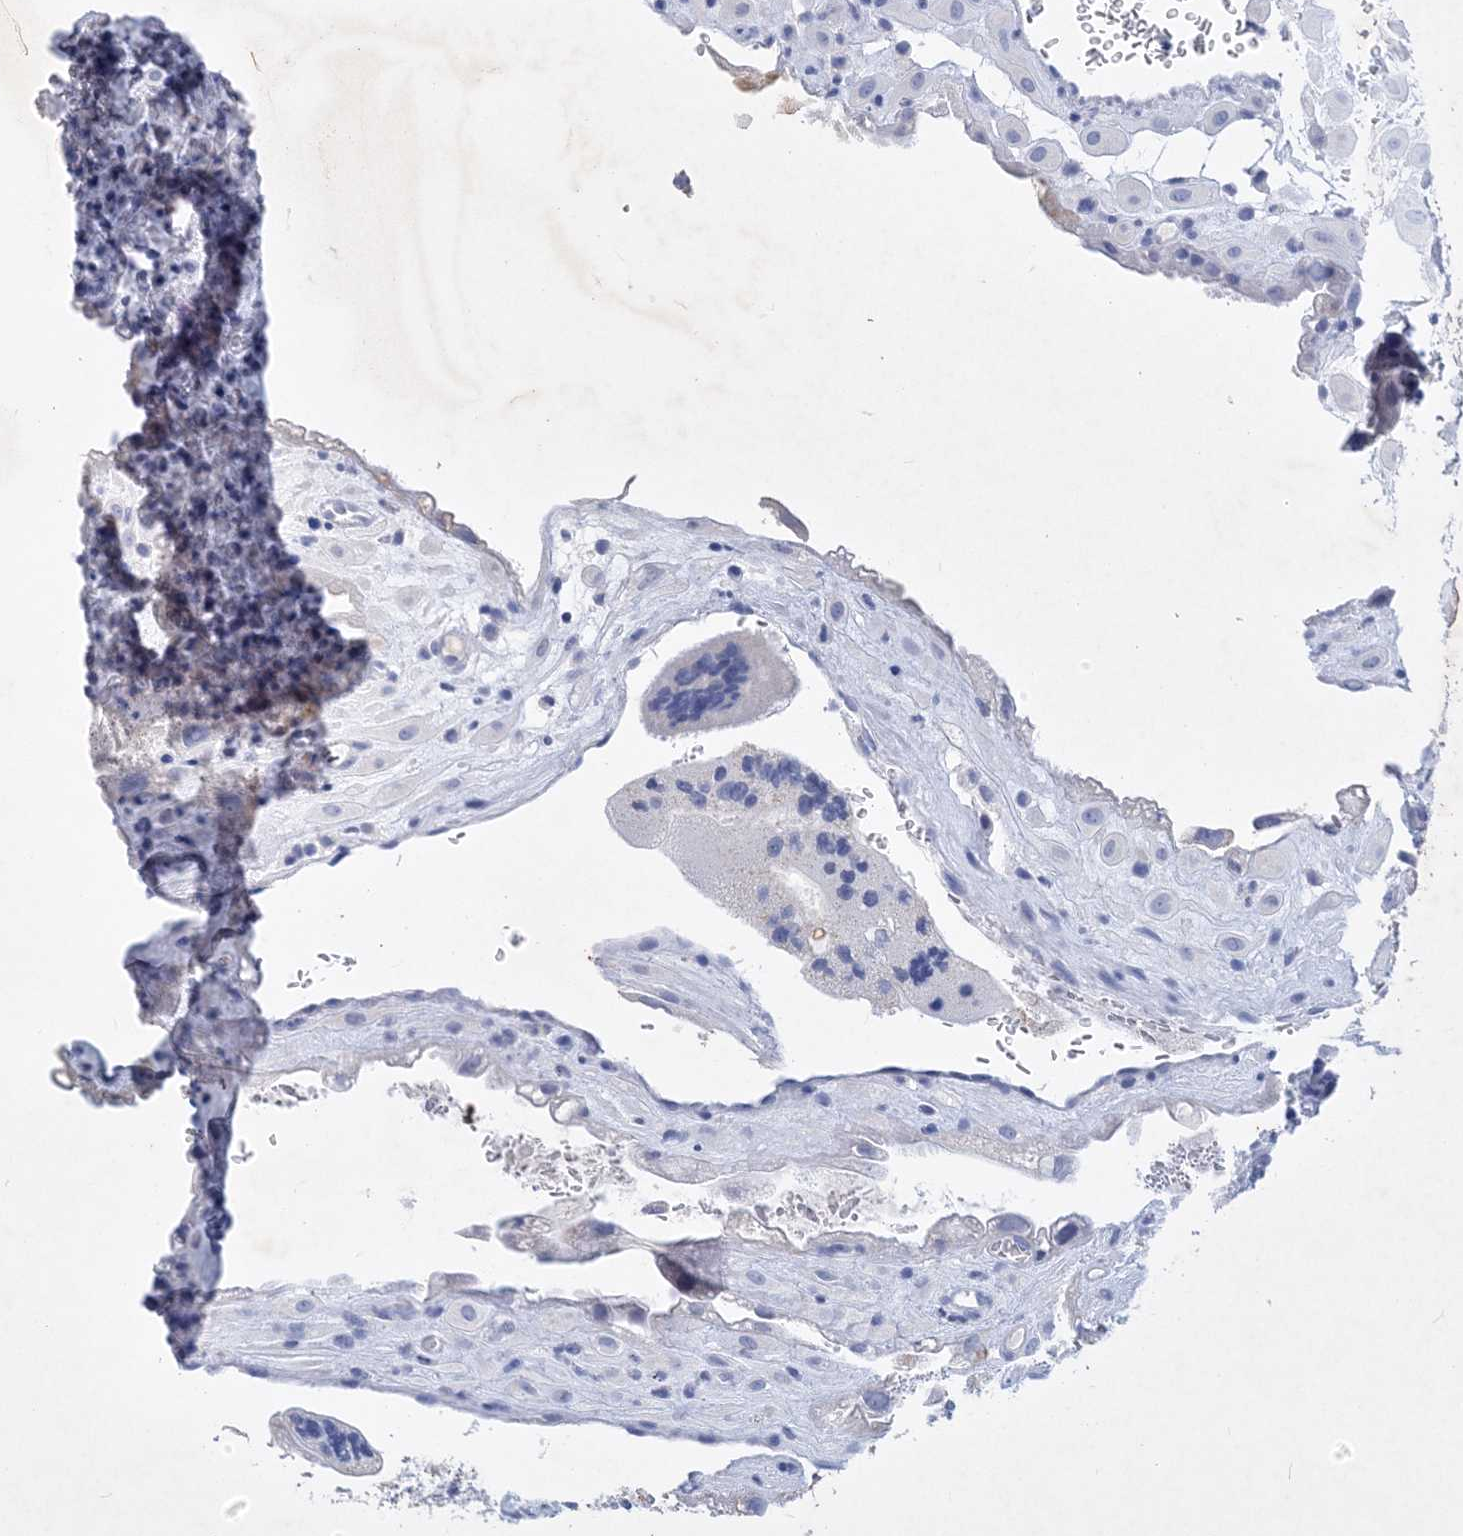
{"staining": {"intensity": "negative", "quantity": "none", "location": "none"}, "tissue": "placenta", "cell_type": "Decidual cells", "image_type": "normal", "snomed": [{"axis": "morphology", "description": "Normal tissue, NOS"}, {"axis": "topography", "description": "Placenta"}], "caption": "Immunohistochemistry (IHC) micrograph of benign placenta: human placenta stained with DAB exhibits no significant protein staining in decidual cells. Brightfield microscopy of immunohistochemistry stained with DAB (brown) and hematoxylin (blue), captured at high magnification.", "gene": "COPS8", "patient": {"sex": "female", "age": 35}}